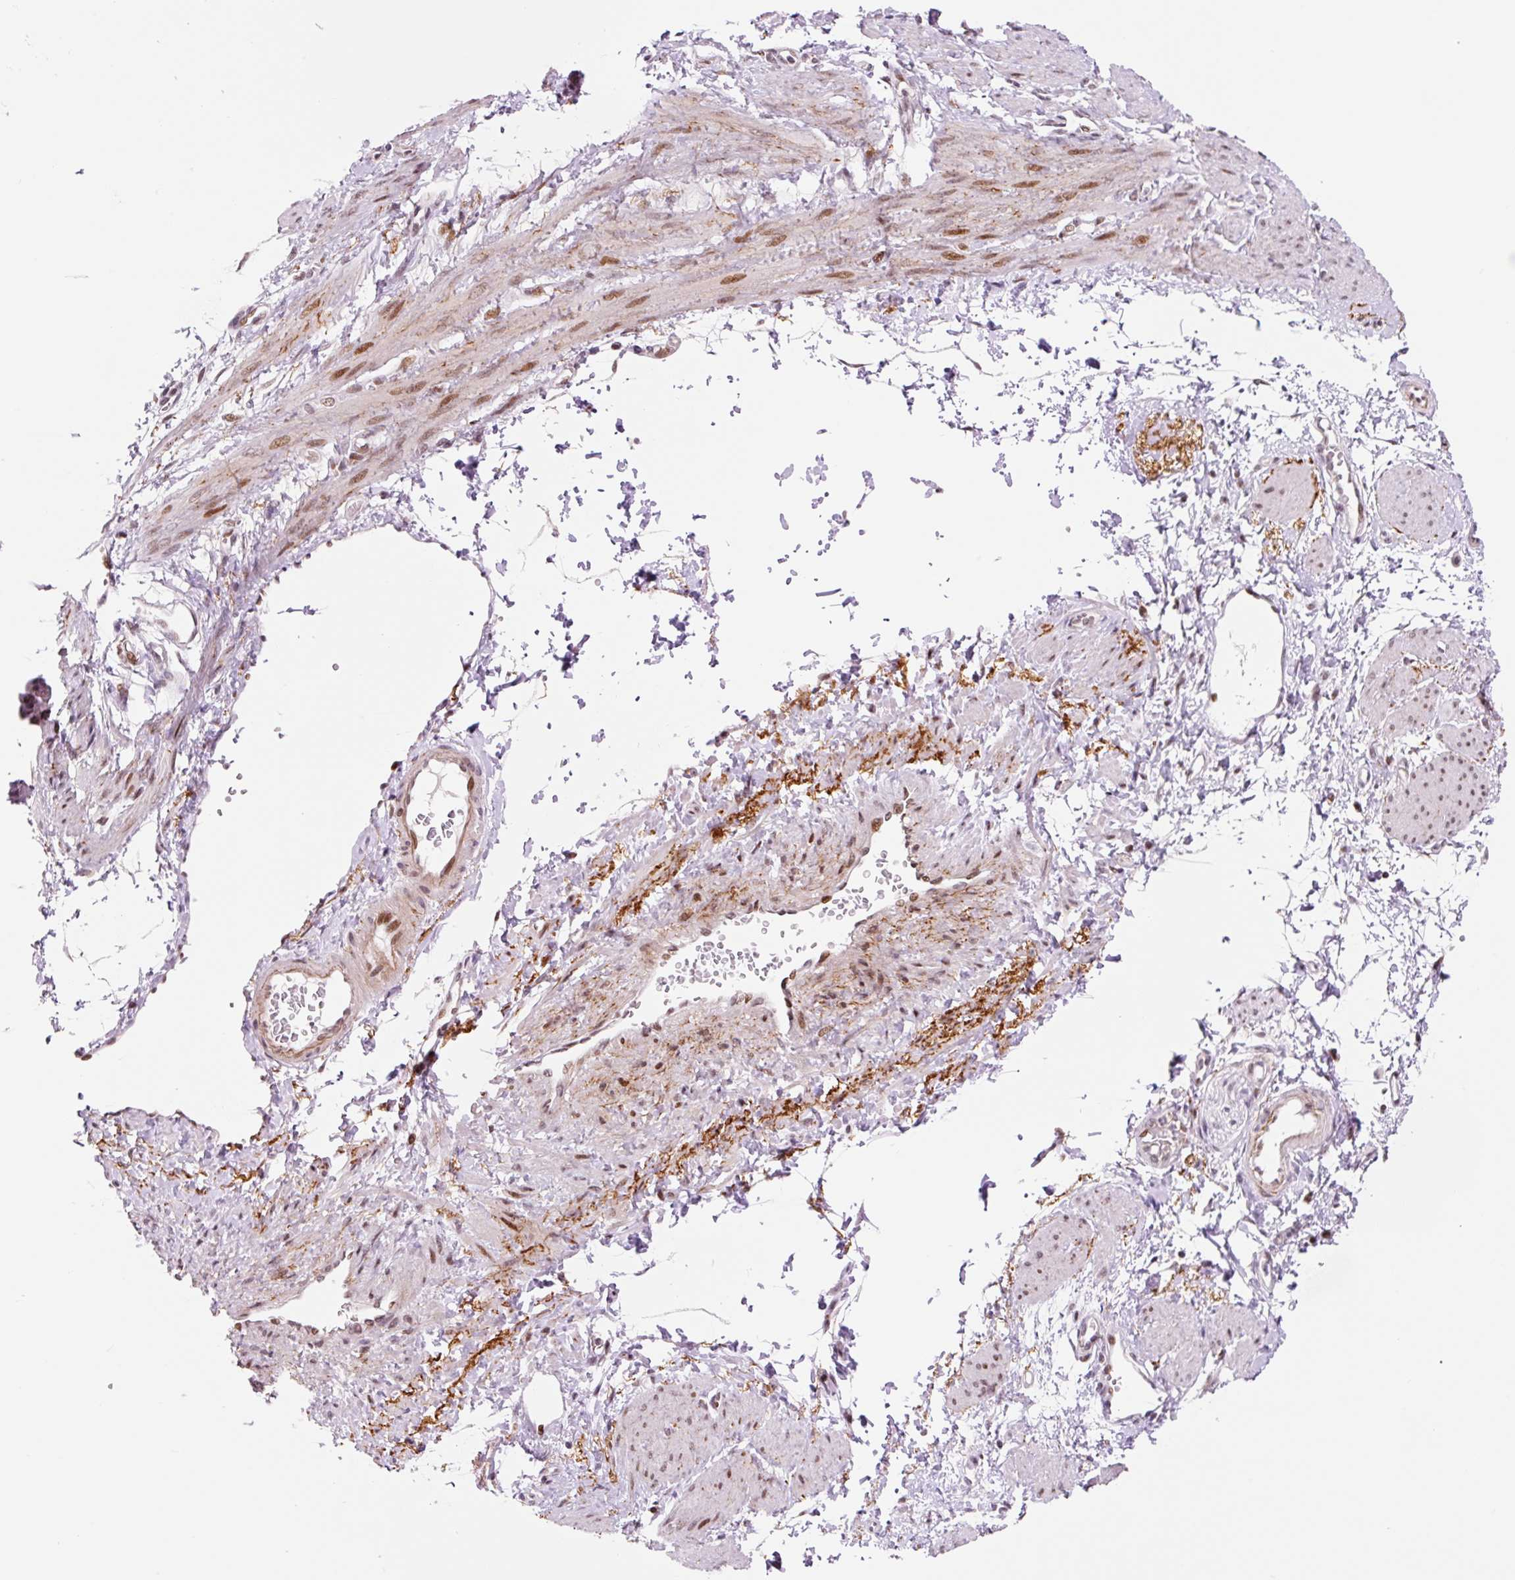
{"staining": {"intensity": "moderate", "quantity": ">75%", "location": "nuclear"}, "tissue": "smooth muscle", "cell_type": "Smooth muscle cells", "image_type": "normal", "snomed": [{"axis": "morphology", "description": "Normal tissue, NOS"}, {"axis": "topography", "description": "Smooth muscle"}, {"axis": "topography", "description": "Uterus"}], "caption": "Immunohistochemistry (IHC) (DAB) staining of unremarkable smooth muscle reveals moderate nuclear protein positivity in approximately >75% of smooth muscle cells.", "gene": "CCNL2", "patient": {"sex": "female", "age": 39}}